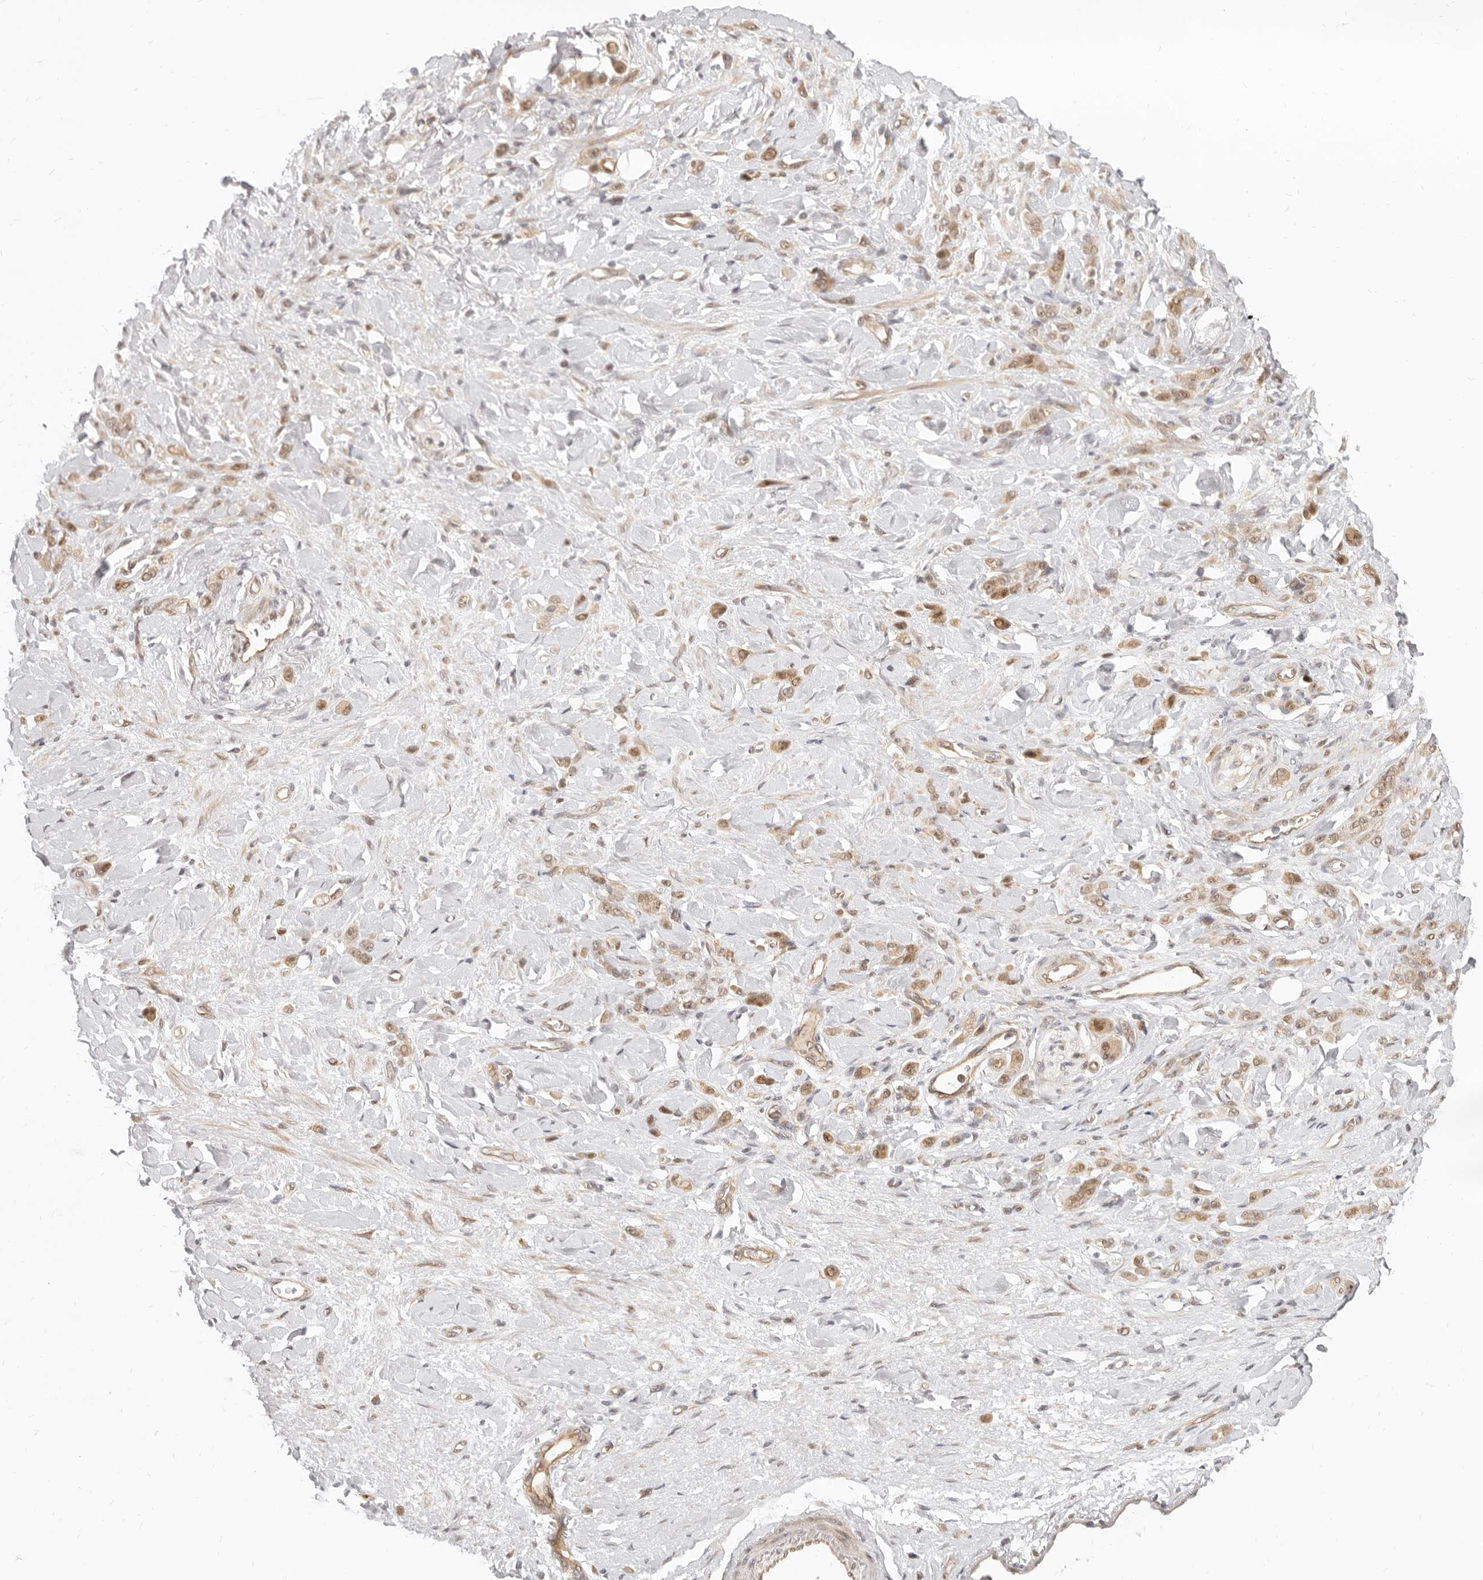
{"staining": {"intensity": "moderate", "quantity": ">75%", "location": "cytoplasmic/membranous,nuclear"}, "tissue": "stomach cancer", "cell_type": "Tumor cells", "image_type": "cancer", "snomed": [{"axis": "morphology", "description": "Normal tissue, NOS"}, {"axis": "morphology", "description": "Adenocarcinoma, NOS"}, {"axis": "topography", "description": "Stomach"}], "caption": "Stomach cancer (adenocarcinoma) tissue reveals moderate cytoplasmic/membranous and nuclear staining in approximately >75% of tumor cells", "gene": "TUFT1", "patient": {"sex": "male", "age": 82}}